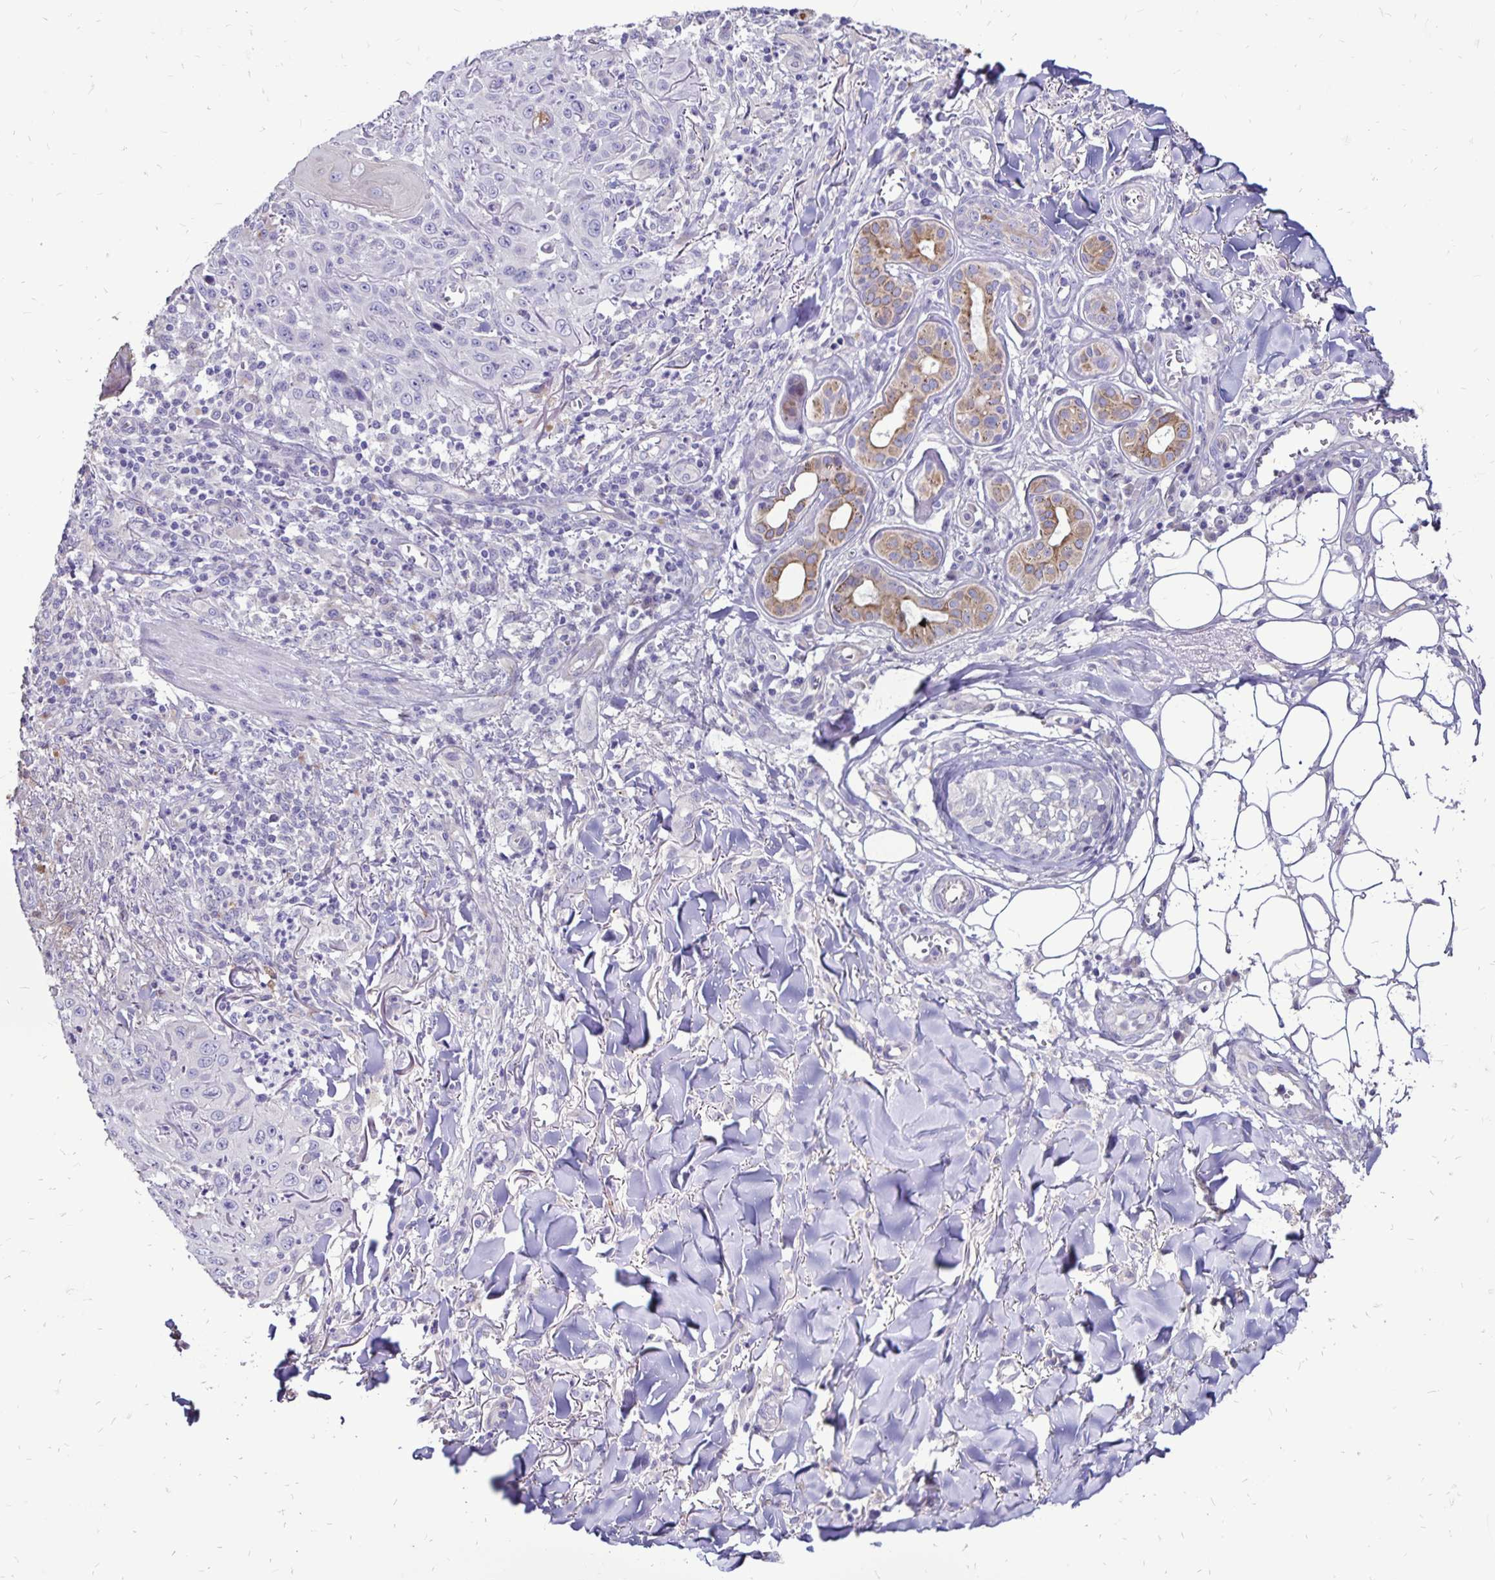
{"staining": {"intensity": "negative", "quantity": "none", "location": "none"}, "tissue": "skin cancer", "cell_type": "Tumor cells", "image_type": "cancer", "snomed": [{"axis": "morphology", "description": "Squamous cell carcinoma, NOS"}, {"axis": "topography", "description": "Skin"}], "caption": "An immunohistochemistry histopathology image of squamous cell carcinoma (skin) is shown. There is no staining in tumor cells of squamous cell carcinoma (skin).", "gene": "EVPL", "patient": {"sex": "male", "age": 75}}